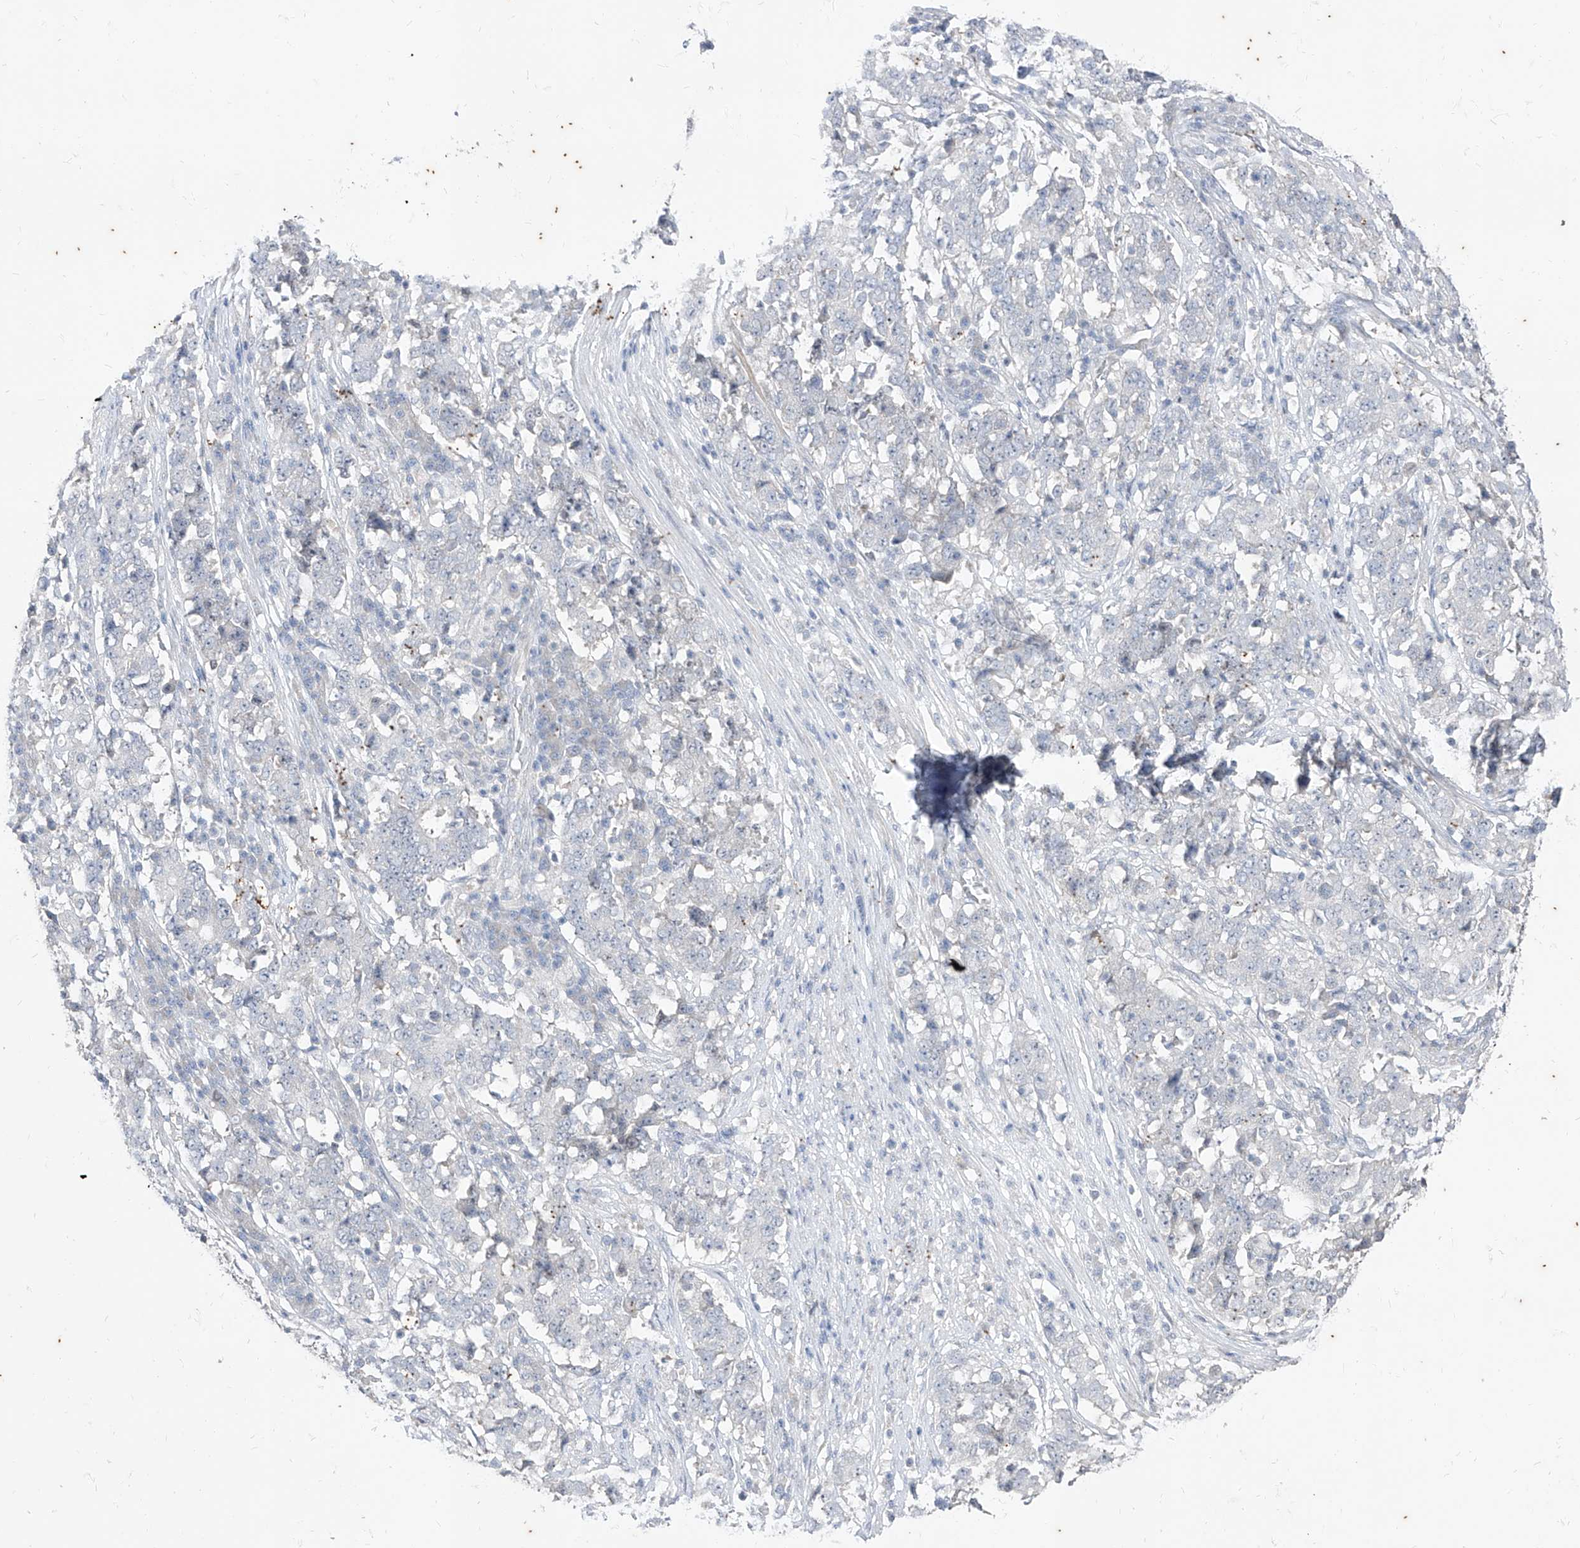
{"staining": {"intensity": "negative", "quantity": "none", "location": "none"}, "tissue": "stomach cancer", "cell_type": "Tumor cells", "image_type": "cancer", "snomed": [{"axis": "morphology", "description": "Adenocarcinoma, NOS"}, {"axis": "topography", "description": "Stomach"}], "caption": "This is a image of immunohistochemistry staining of stomach cancer (adenocarcinoma), which shows no staining in tumor cells.", "gene": "PHF20L1", "patient": {"sex": "male", "age": 59}}